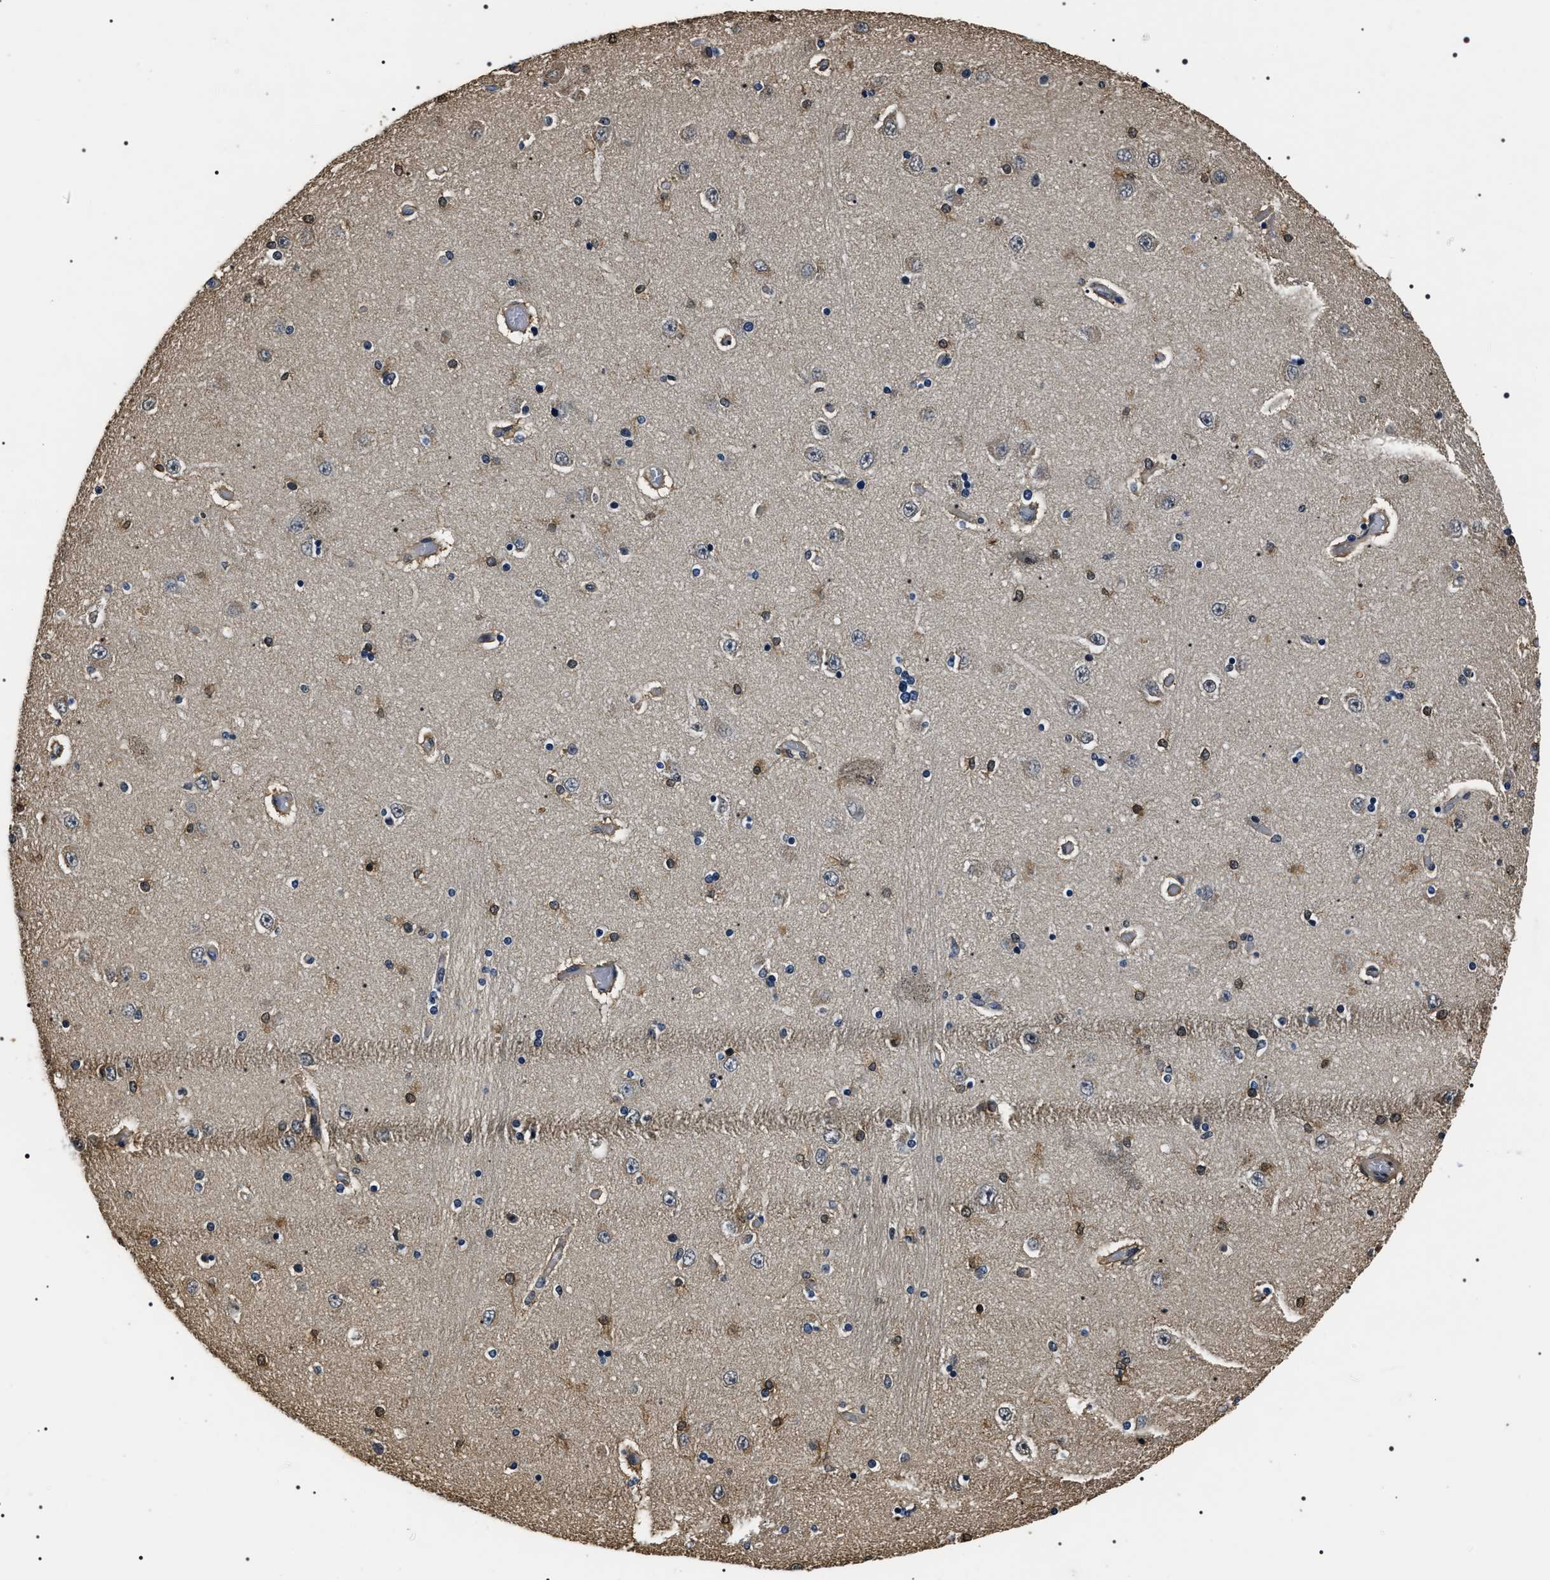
{"staining": {"intensity": "moderate", "quantity": "<25%", "location": "cytoplasmic/membranous,nuclear"}, "tissue": "hippocampus", "cell_type": "Glial cells", "image_type": "normal", "snomed": [{"axis": "morphology", "description": "Normal tissue, NOS"}, {"axis": "topography", "description": "Hippocampus"}], "caption": "DAB (3,3'-diaminobenzidine) immunohistochemical staining of benign hippocampus exhibits moderate cytoplasmic/membranous,nuclear protein positivity in about <25% of glial cells.", "gene": "ARHGAP22", "patient": {"sex": "female", "age": 54}}